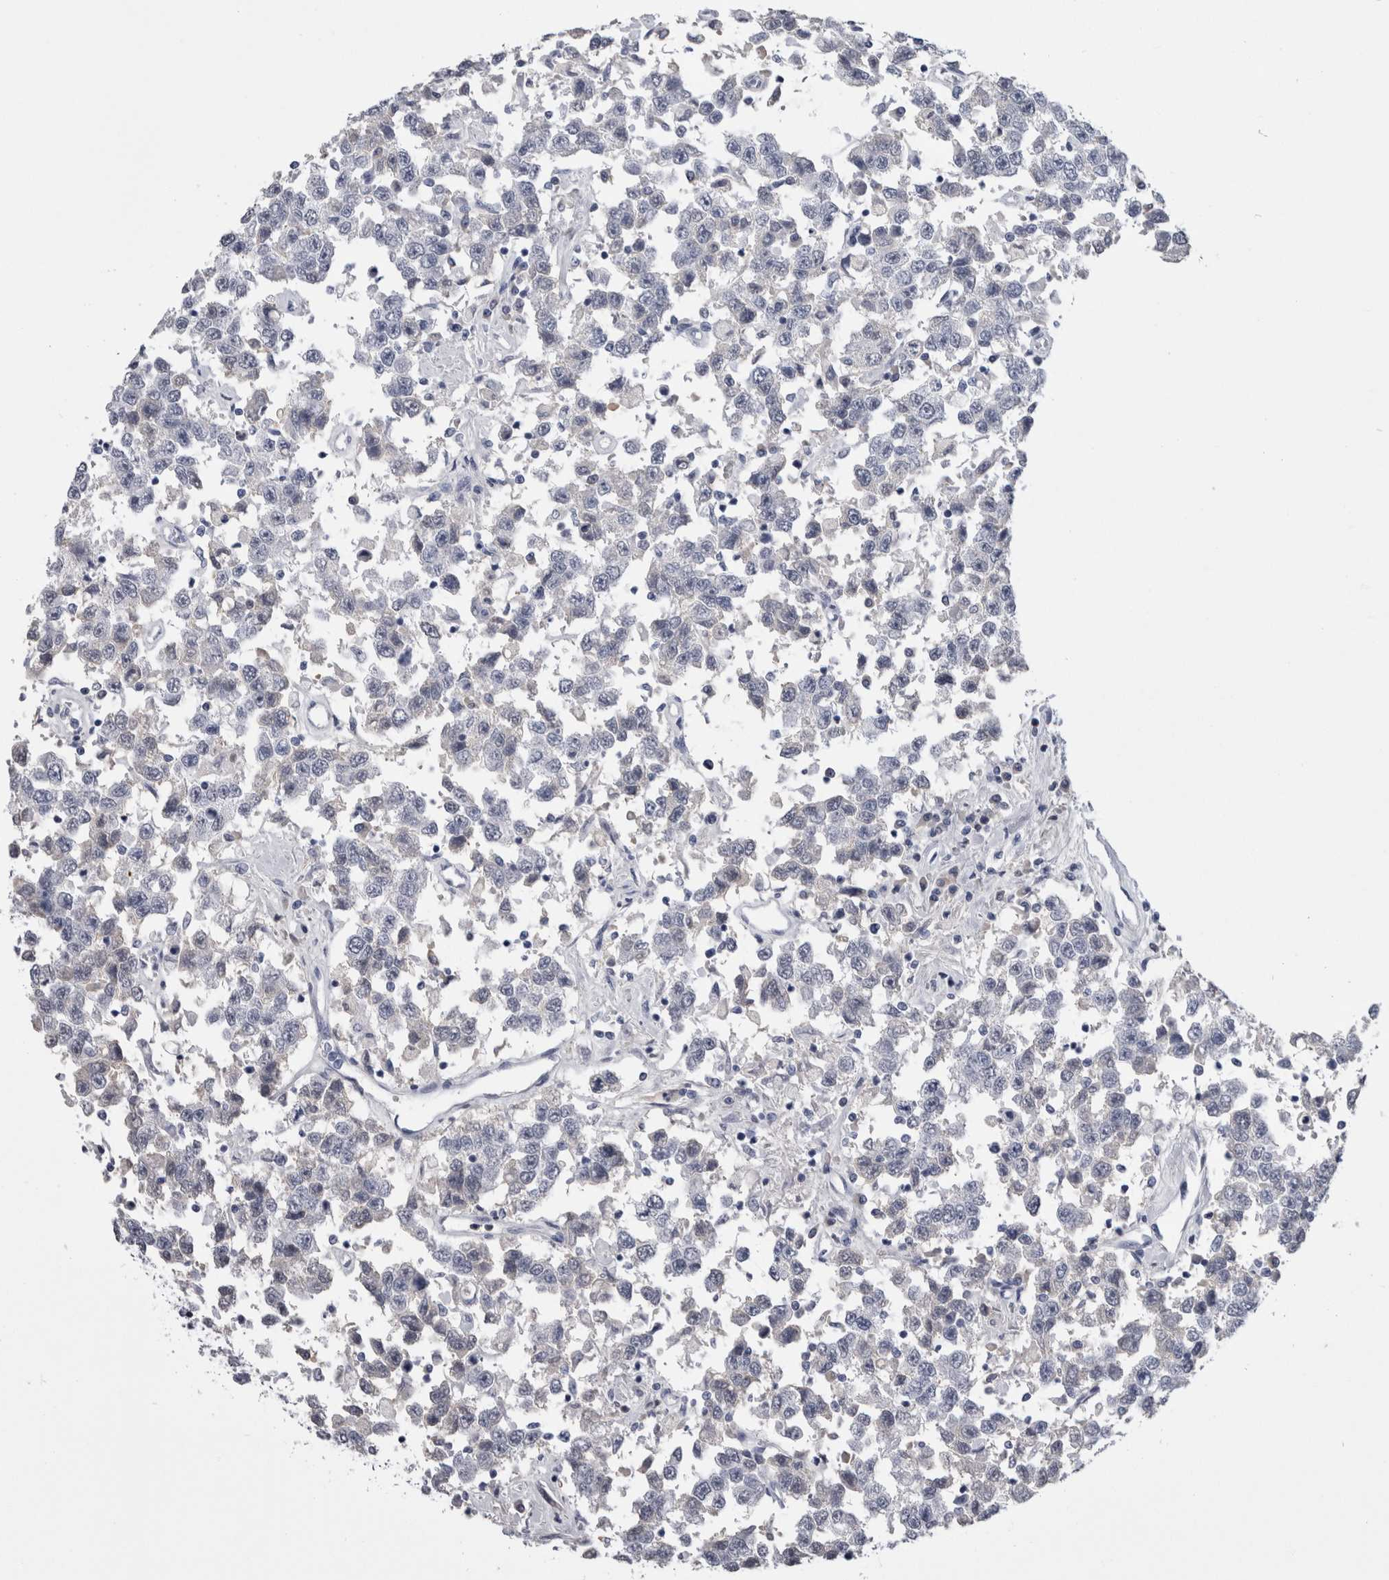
{"staining": {"intensity": "negative", "quantity": "none", "location": "none"}, "tissue": "testis cancer", "cell_type": "Tumor cells", "image_type": "cancer", "snomed": [{"axis": "morphology", "description": "Seminoma, NOS"}, {"axis": "topography", "description": "Testis"}], "caption": "A histopathology image of human testis cancer is negative for staining in tumor cells. (Stains: DAB immunohistochemistry with hematoxylin counter stain, Microscopy: brightfield microscopy at high magnification).", "gene": "PAX5", "patient": {"sex": "male", "age": 41}}